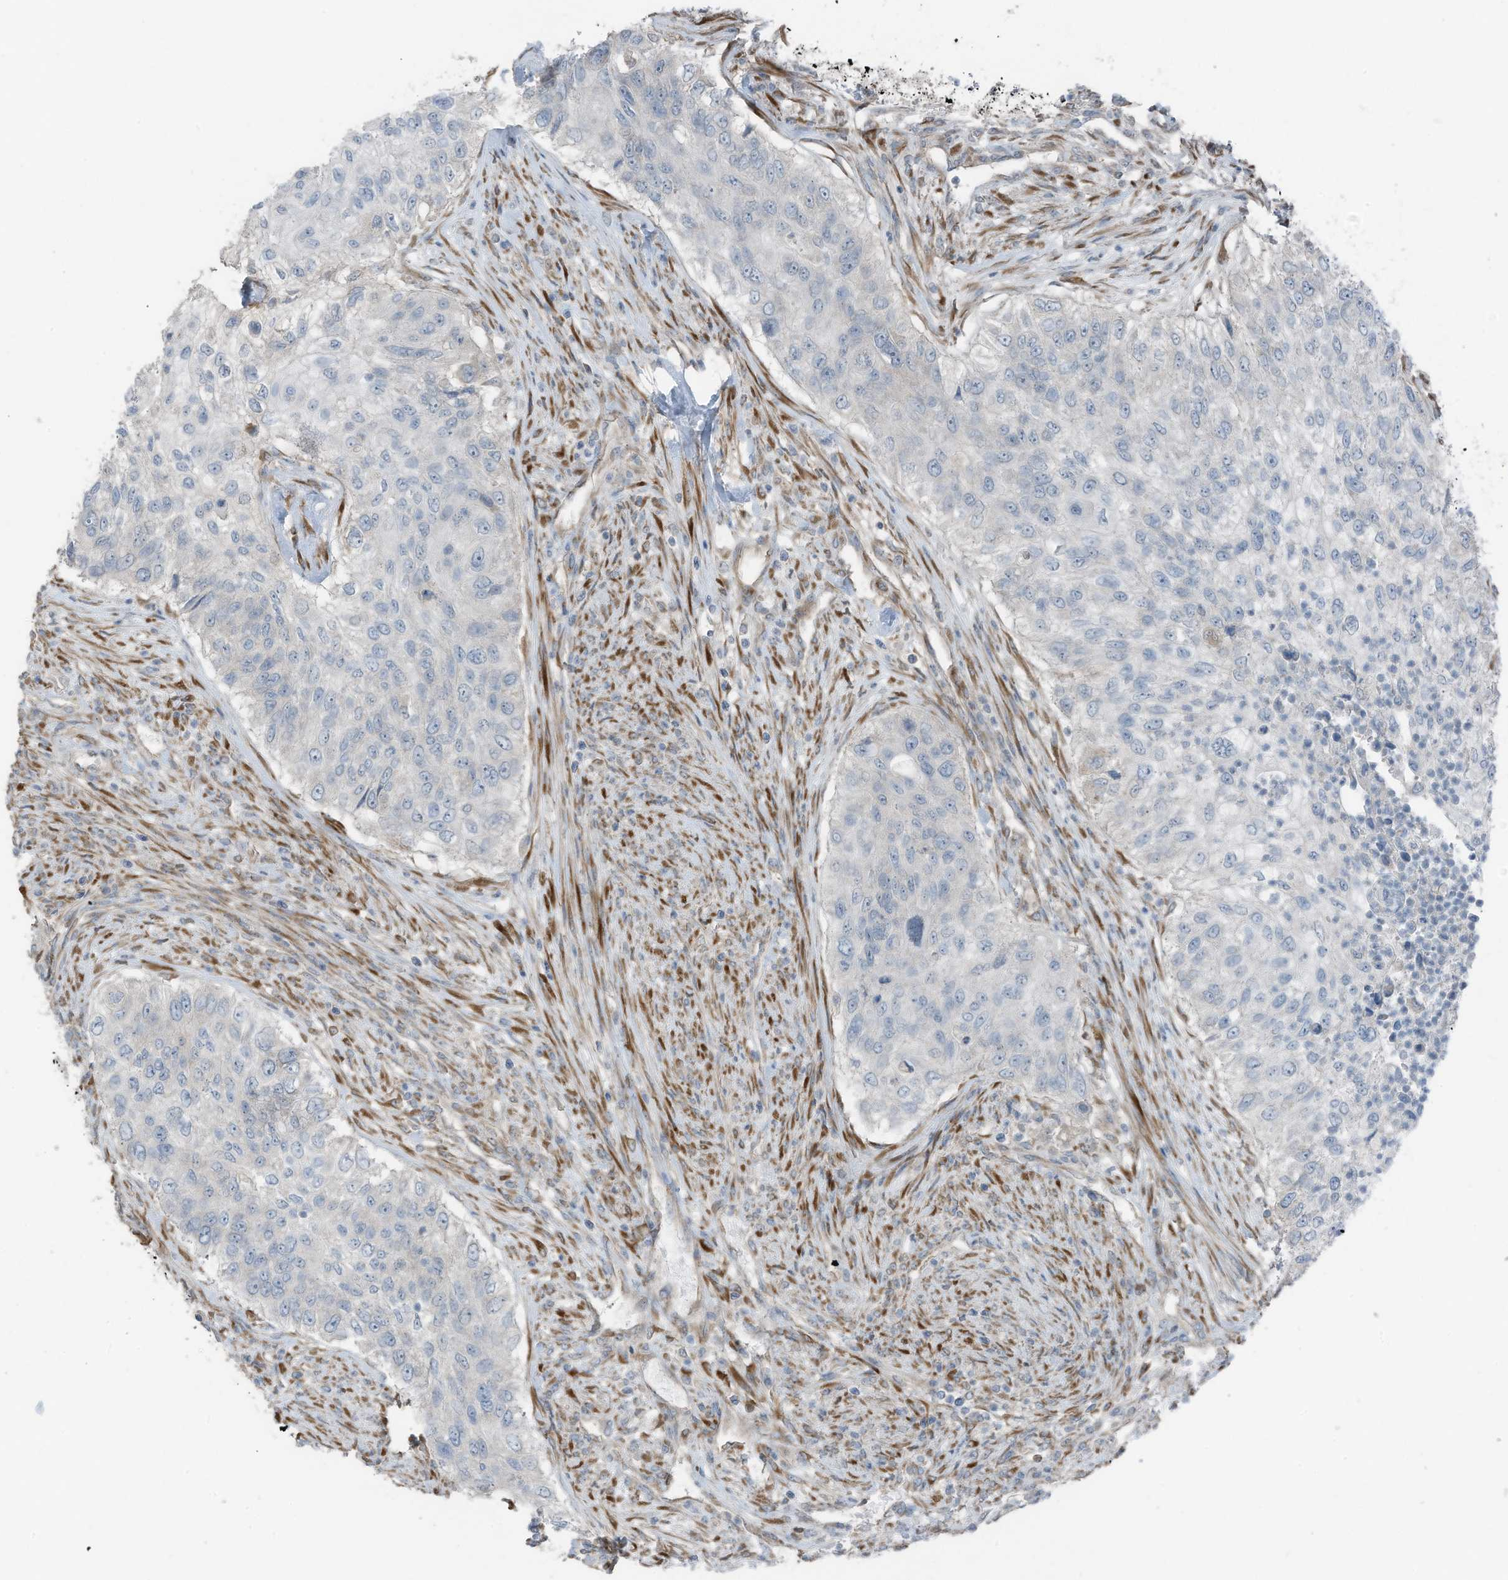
{"staining": {"intensity": "negative", "quantity": "none", "location": "none"}, "tissue": "urothelial cancer", "cell_type": "Tumor cells", "image_type": "cancer", "snomed": [{"axis": "morphology", "description": "Urothelial carcinoma, High grade"}, {"axis": "topography", "description": "Urinary bladder"}], "caption": "This is an immunohistochemistry histopathology image of human urothelial carcinoma (high-grade). There is no expression in tumor cells.", "gene": "ARHGEF33", "patient": {"sex": "female", "age": 60}}